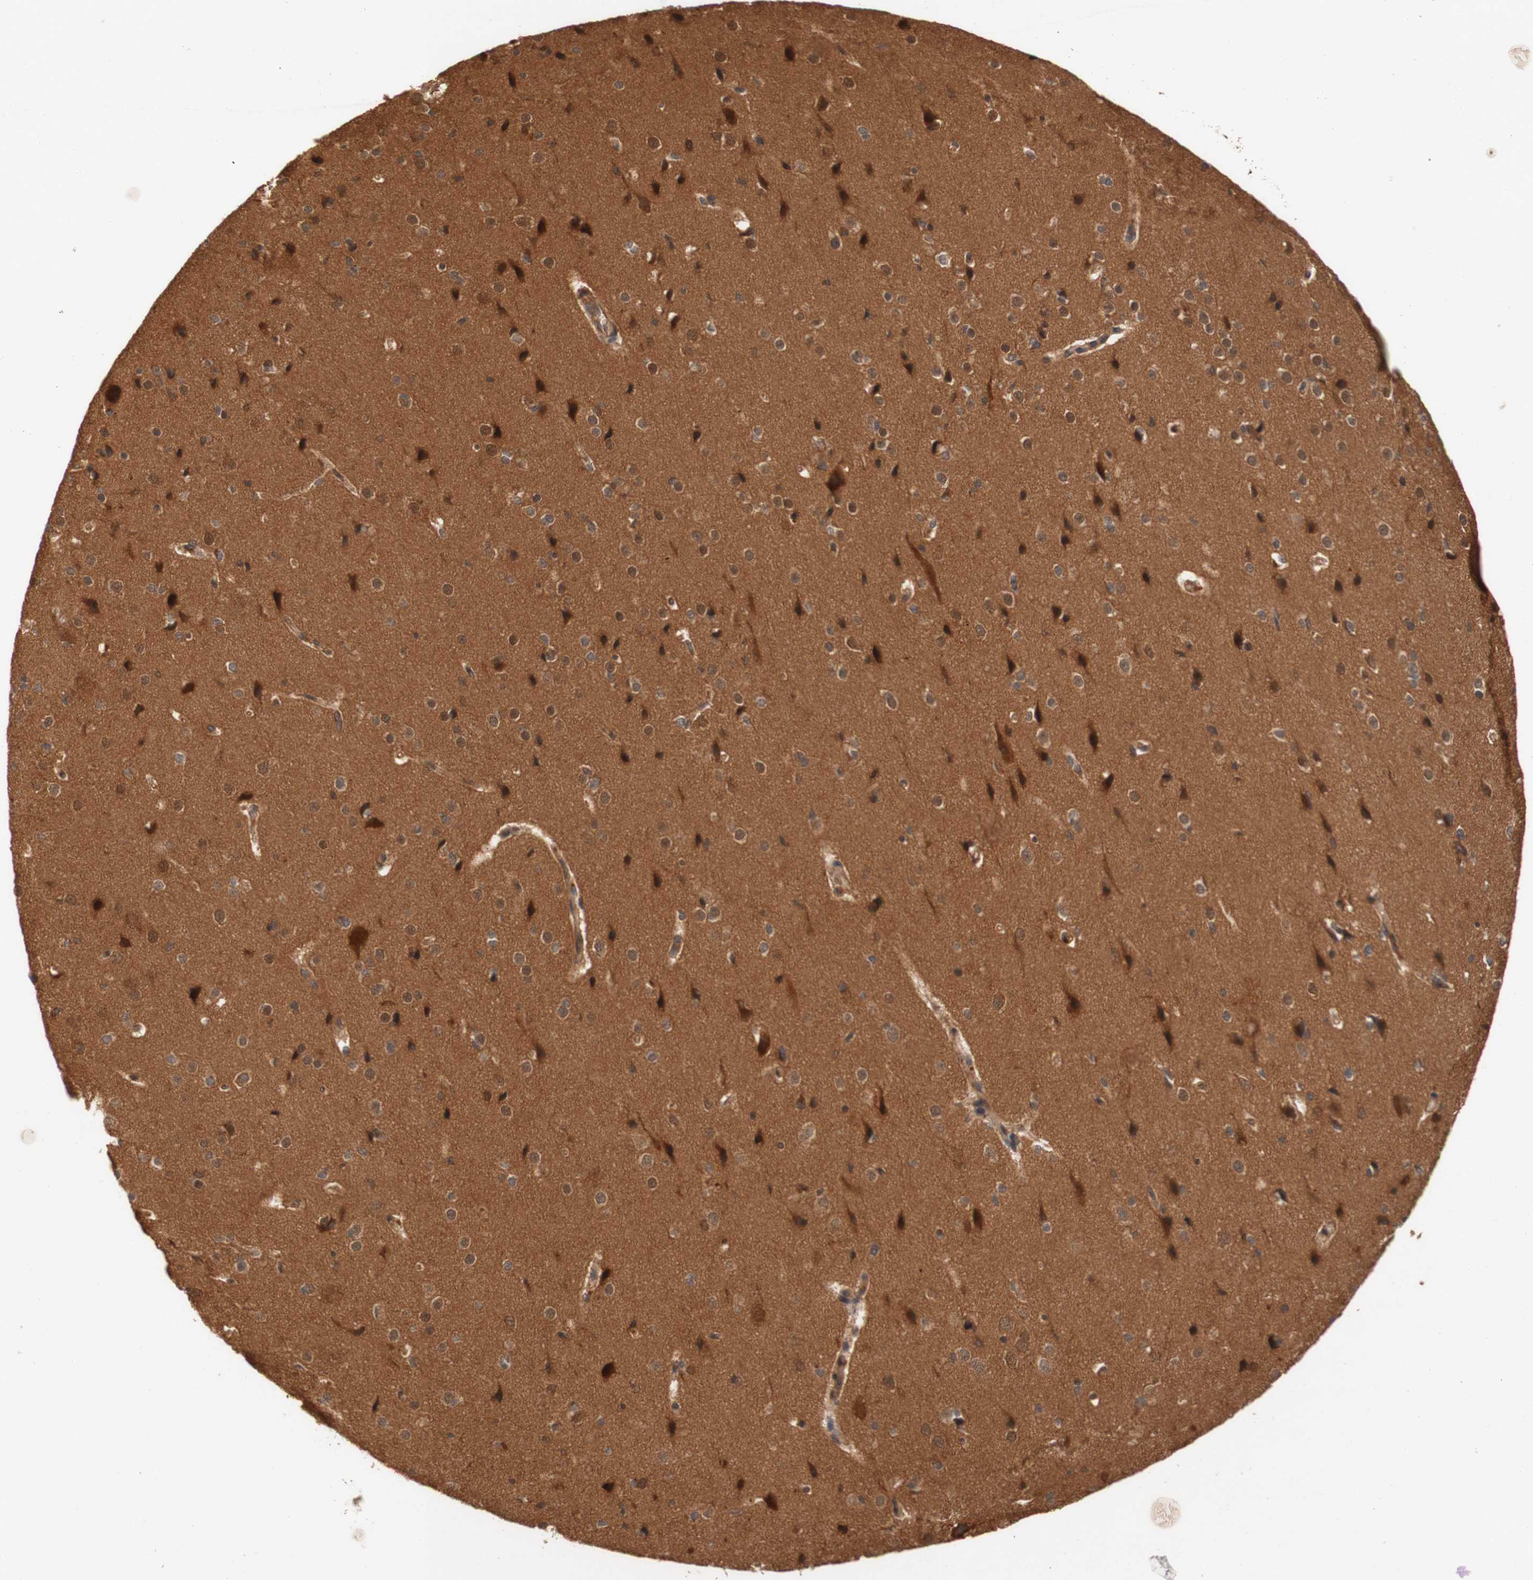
{"staining": {"intensity": "negative", "quantity": "none", "location": "none"}, "tissue": "cerebral cortex", "cell_type": "Endothelial cells", "image_type": "normal", "snomed": [{"axis": "morphology", "description": "Normal tissue, NOS"}, {"axis": "morphology", "description": "Developmental malformation"}, {"axis": "topography", "description": "Cerebral cortex"}], "caption": "This is an IHC micrograph of normal cerebral cortex. There is no expression in endothelial cells.", "gene": "PIN1", "patient": {"sex": "female", "age": 30}}